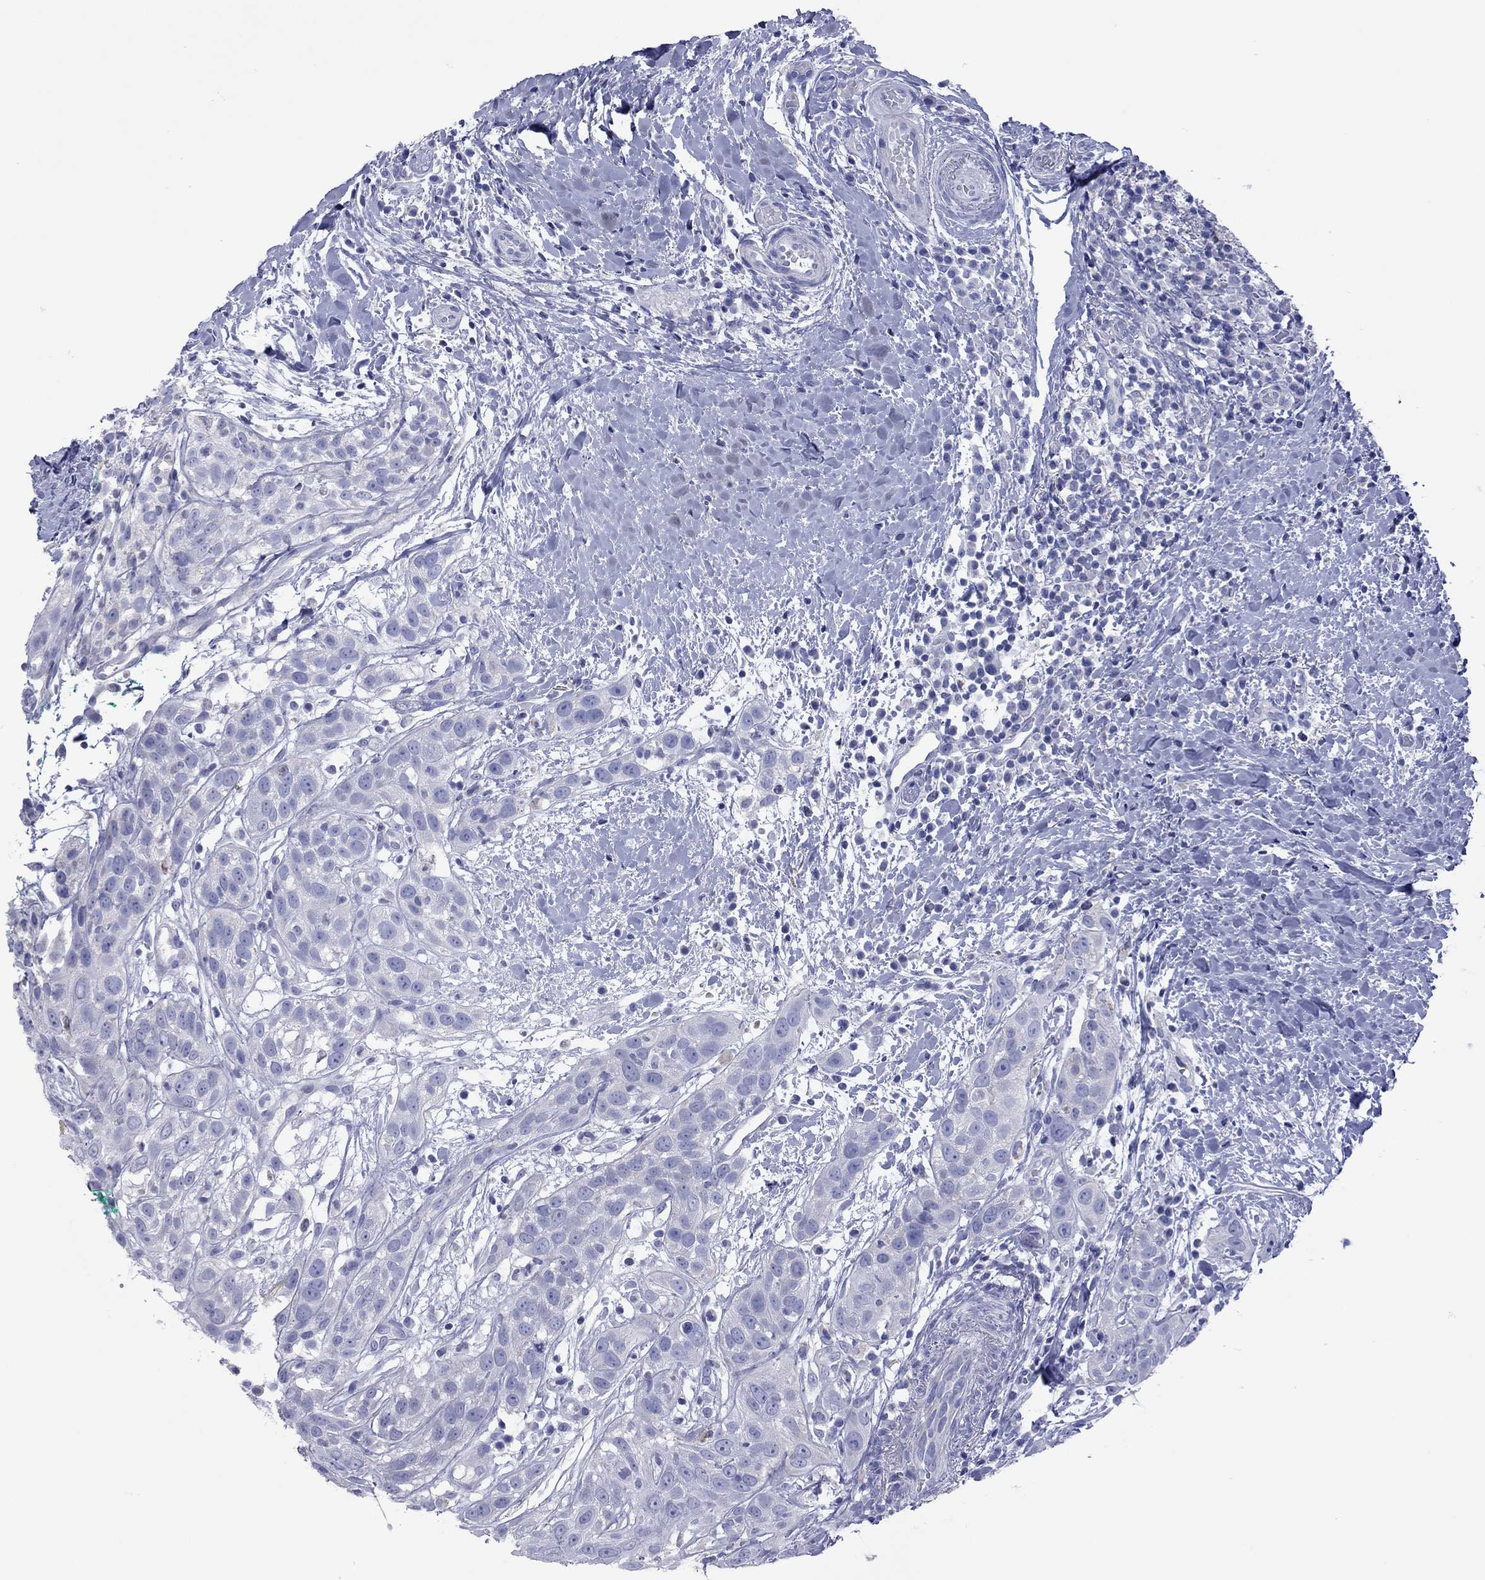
{"staining": {"intensity": "negative", "quantity": "none", "location": "none"}, "tissue": "head and neck cancer", "cell_type": "Tumor cells", "image_type": "cancer", "snomed": [{"axis": "morphology", "description": "Normal tissue, NOS"}, {"axis": "morphology", "description": "Squamous cell carcinoma, NOS"}, {"axis": "topography", "description": "Oral tissue"}, {"axis": "topography", "description": "Salivary gland"}, {"axis": "topography", "description": "Head-Neck"}], "caption": "Head and neck squamous cell carcinoma was stained to show a protein in brown. There is no significant expression in tumor cells.", "gene": "VSIG10", "patient": {"sex": "female", "age": 62}}